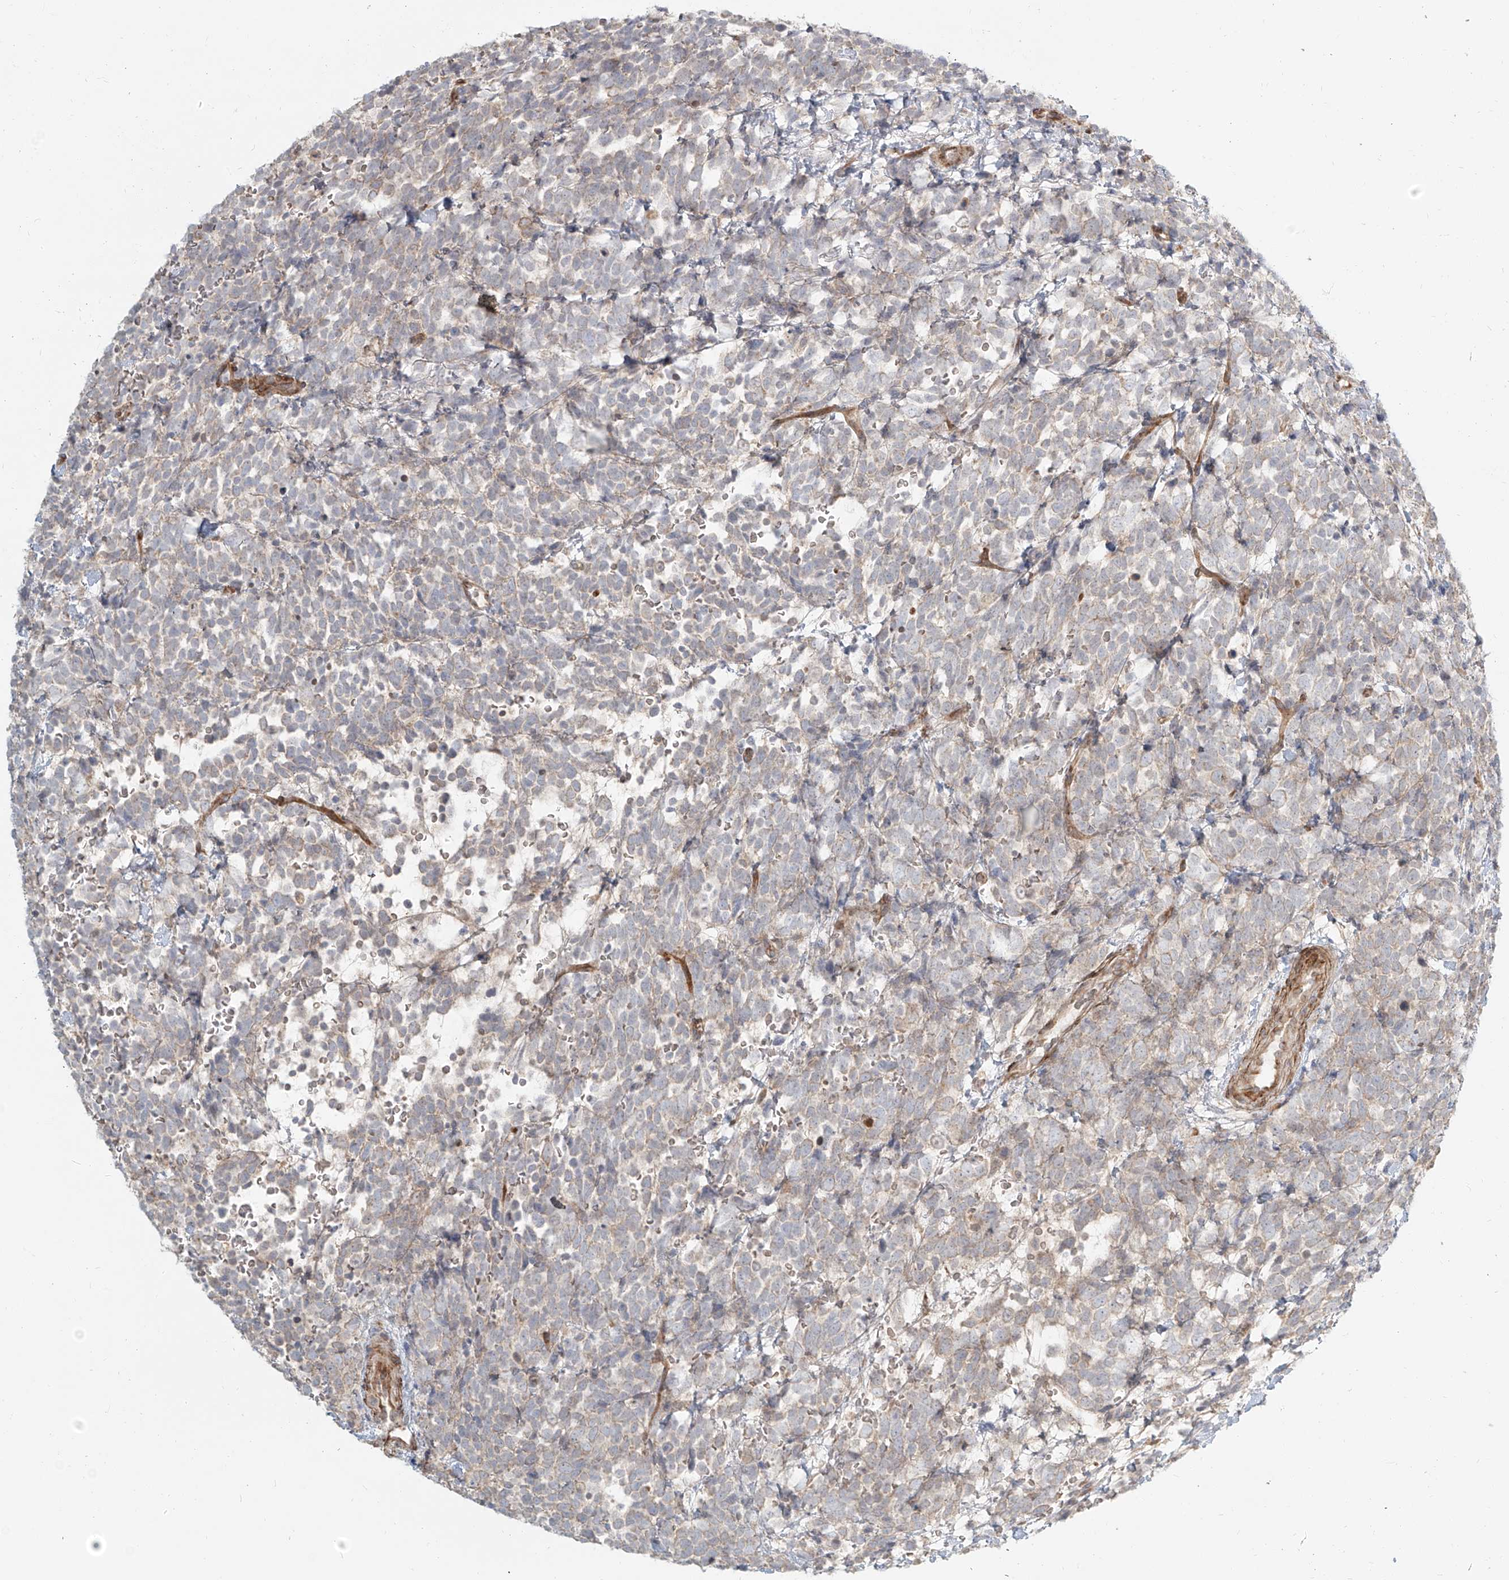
{"staining": {"intensity": "weak", "quantity": "<25%", "location": "cytoplasmic/membranous"}, "tissue": "urothelial cancer", "cell_type": "Tumor cells", "image_type": "cancer", "snomed": [{"axis": "morphology", "description": "Urothelial carcinoma, High grade"}, {"axis": "topography", "description": "Urinary bladder"}], "caption": "The immunohistochemistry (IHC) photomicrograph has no significant positivity in tumor cells of urothelial cancer tissue.", "gene": "UBE2K", "patient": {"sex": "female", "age": 82}}